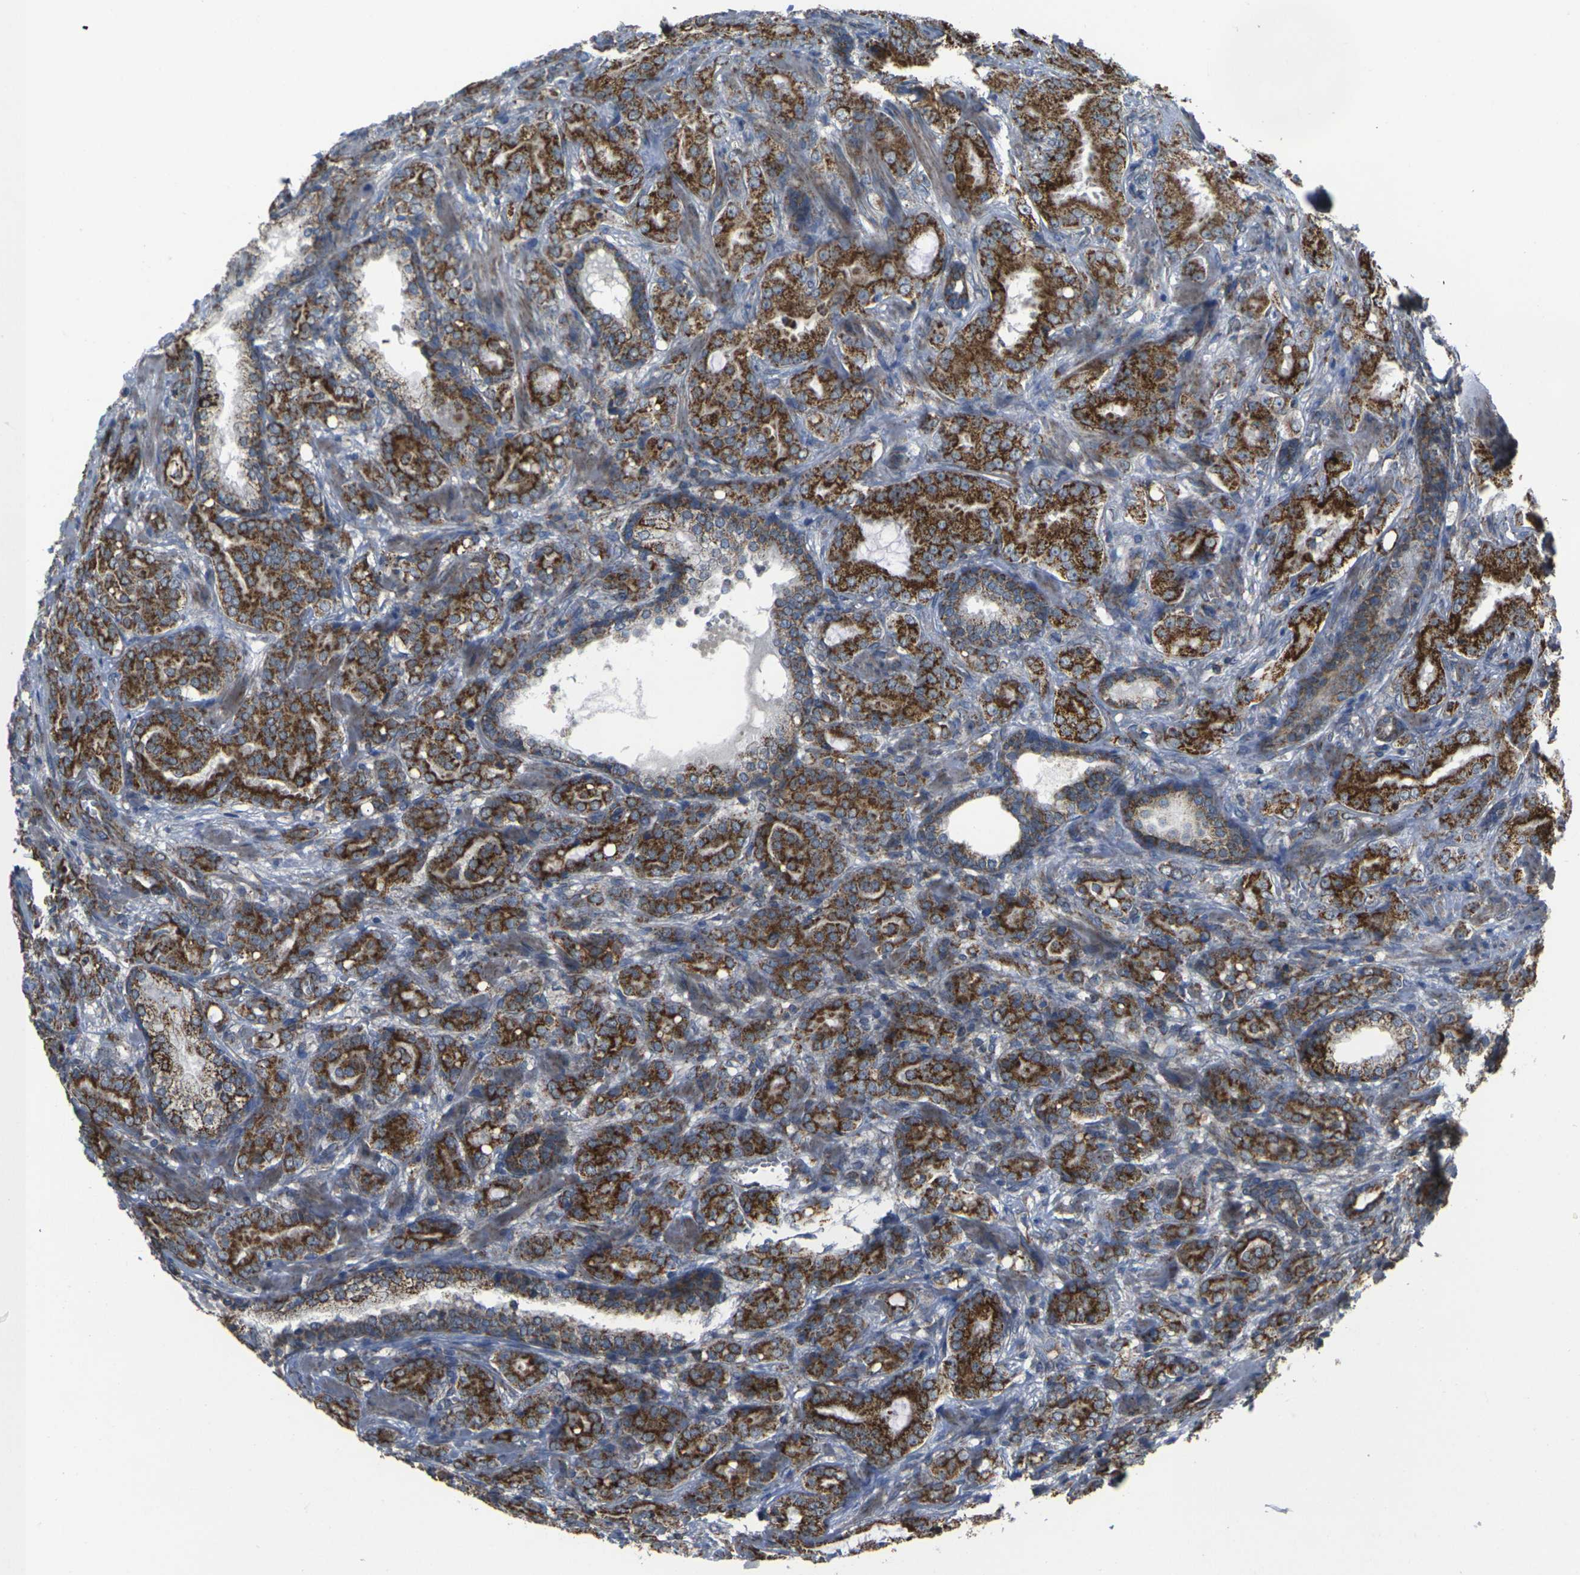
{"staining": {"intensity": "strong", "quantity": ">75%", "location": "cytoplasmic/membranous"}, "tissue": "prostate cancer", "cell_type": "Tumor cells", "image_type": "cancer", "snomed": [{"axis": "morphology", "description": "Adenocarcinoma, High grade"}, {"axis": "topography", "description": "Prostate"}], "caption": "Protein expression analysis of prostate adenocarcinoma (high-grade) reveals strong cytoplasmic/membranous expression in approximately >75% of tumor cells.", "gene": "TMEM120B", "patient": {"sex": "male", "age": 64}}